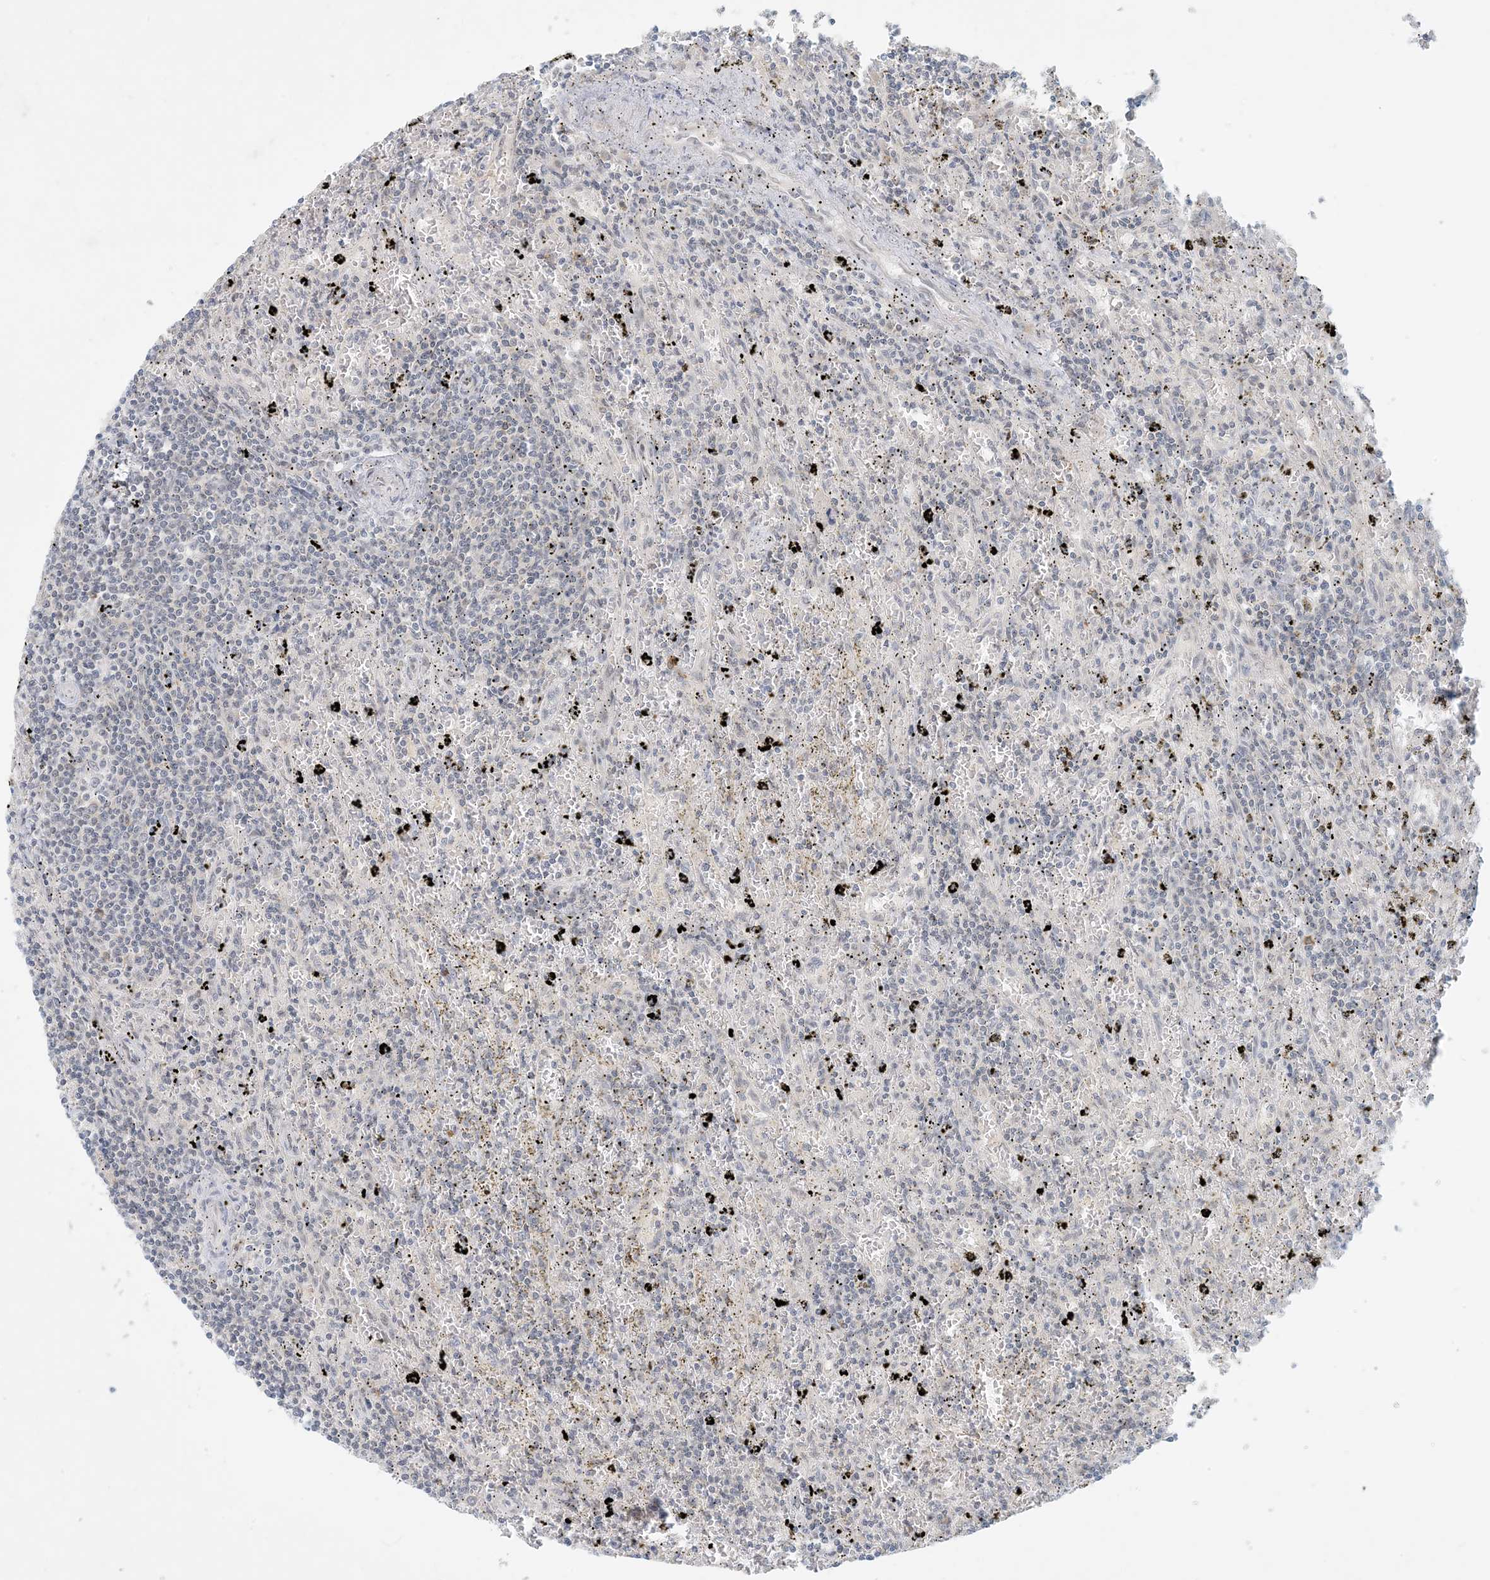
{"staining": {"intensity": "negative", "quantity": "none", "location": "none"}, "tissue": "lymphoma", "cell_type": "Tumor cells", "image_type": "cancer", "snomed": [{"axis": "morphology", "description": "Malignant lymphoma, non-Hodgkin's type, Low grade"}, {"axis": "topography", "description": "Spleen"}], "caption": "The histopathology image demonstrates no staining of tumor cells in malignant lymphoma, non-Hodgkin's type (low-grade). (DAB immunohistochemistry (IHC), high magnification).", "gene": "OBI1", "patient": {"sex": "male", "age": 76}}